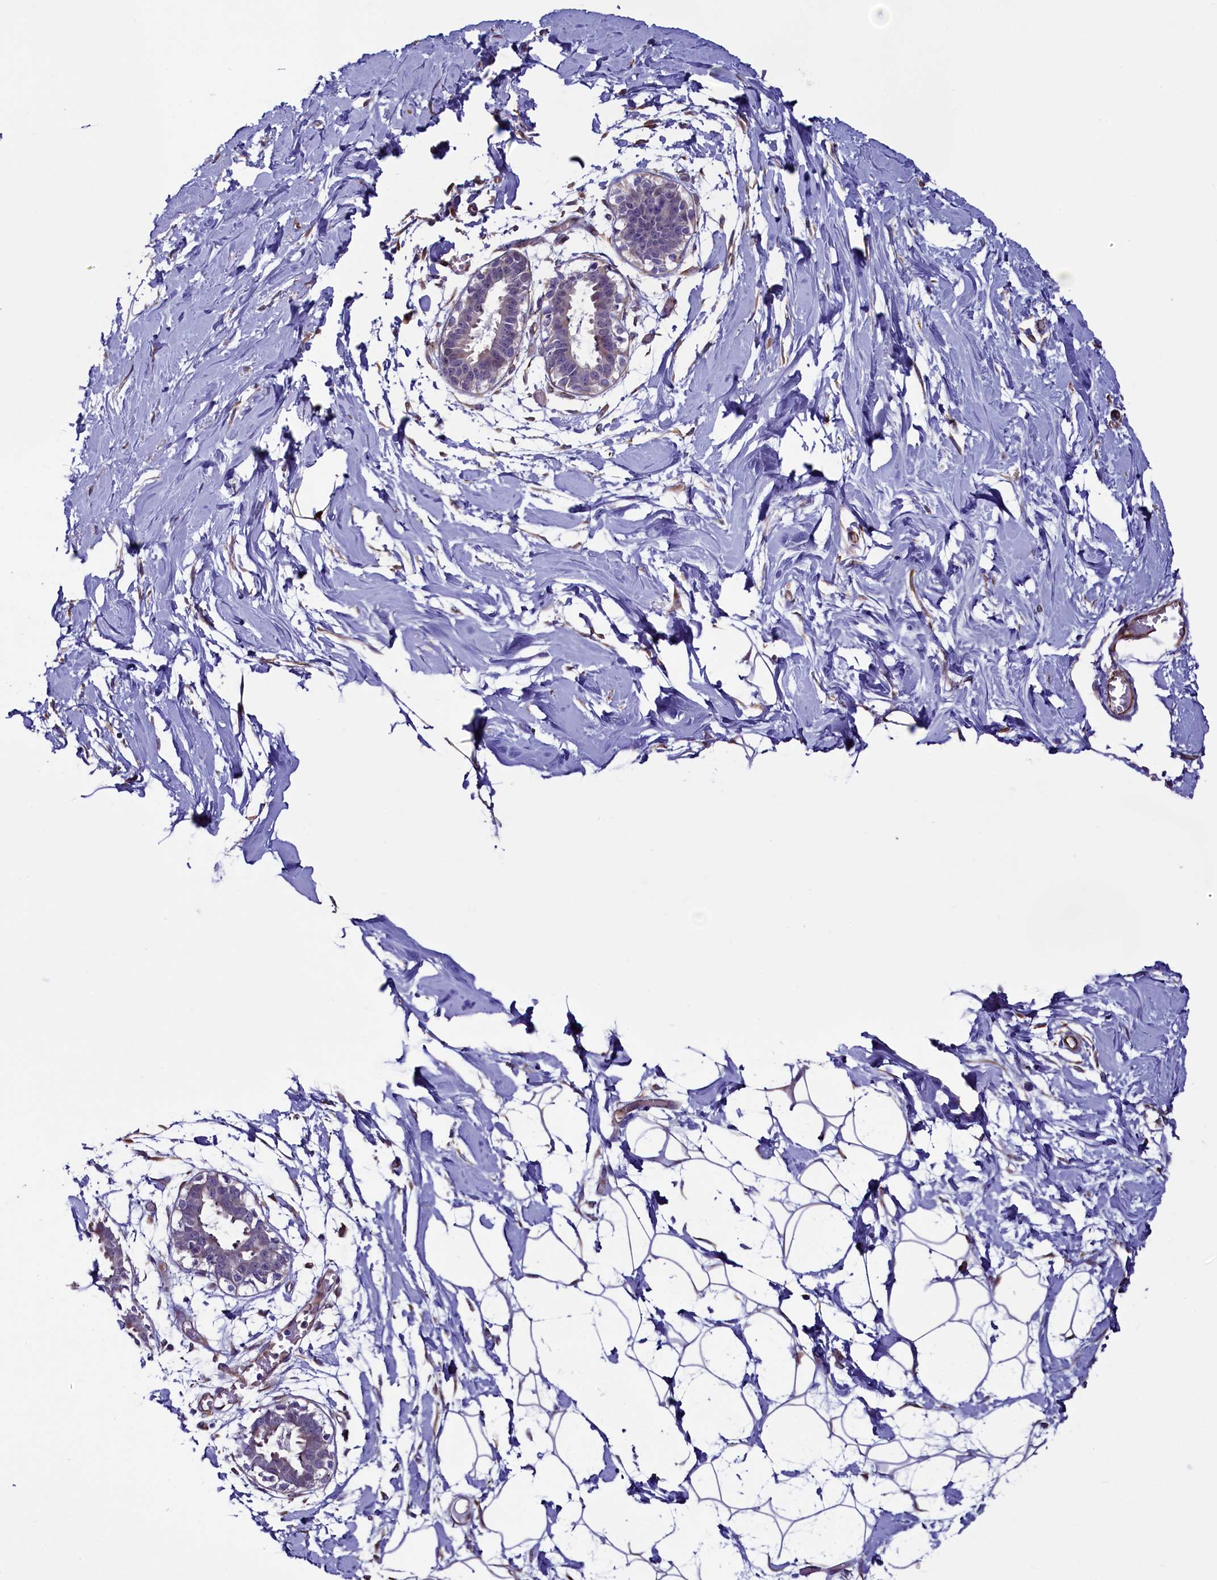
{"staining": {"intensity": "negative", "quantity": "none", "location": "none"}, "tissue": "breast", "cell_type": "Adipocytes", "image_type": "normal", "snomed": [{"axis": "morphology", "description": "Normal tissue, NOS"}, {"axis": "topography", "description": "Breast"}], "caption": "Adipocytes show no significant expression in benign breast. The staining was performed using DAB (3,3'-diaminobenzidine) to visualize the protein expression in brown, while the nuclei were stained in blue with hematoxylin (Magnification: 20x).", "gene": "PDILT", "patient": {"sex": "female", "age": 27}}